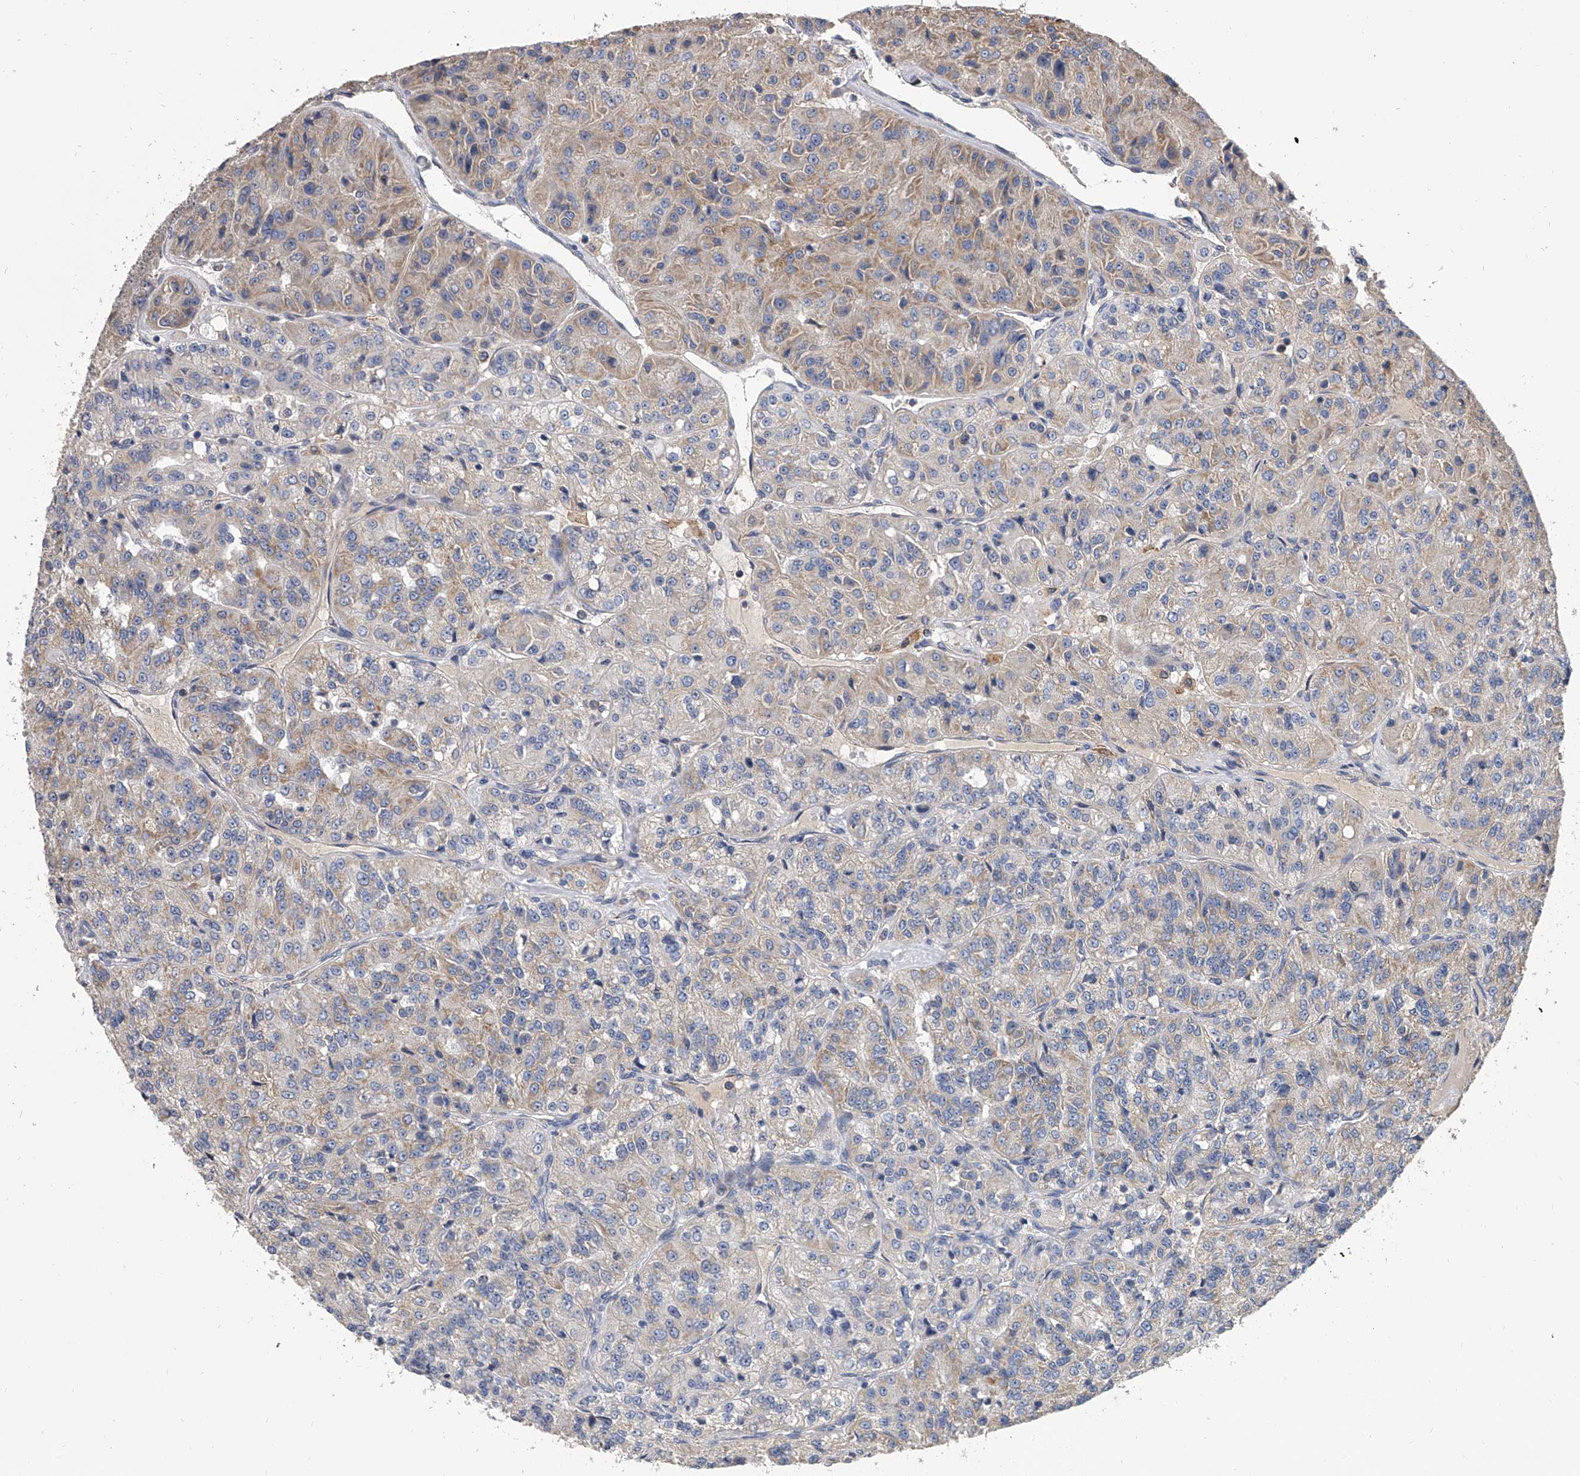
{"staining": {"intensity": "moderate", "quantity": "25%-75%", "location": "cytoplasmic/membranous"}, "tissue": "renal cancer", "cell_type": "Tumor cells", "image_type": "cancer", "snomed": [{"axis": "morphology", "description": "Adenocarcinoma, NOS"}, {"axis": "topography", "description": "Kidney"}], "caption": "Protein analysis of renal cancer (adenocarcinoma) tissue exhibits moderate cytoplasmic/membranous expression in approximately 25%-75% of tumor cells.", "gene": "MRPL28", "patient": {"sex": "female", "age": 63}}